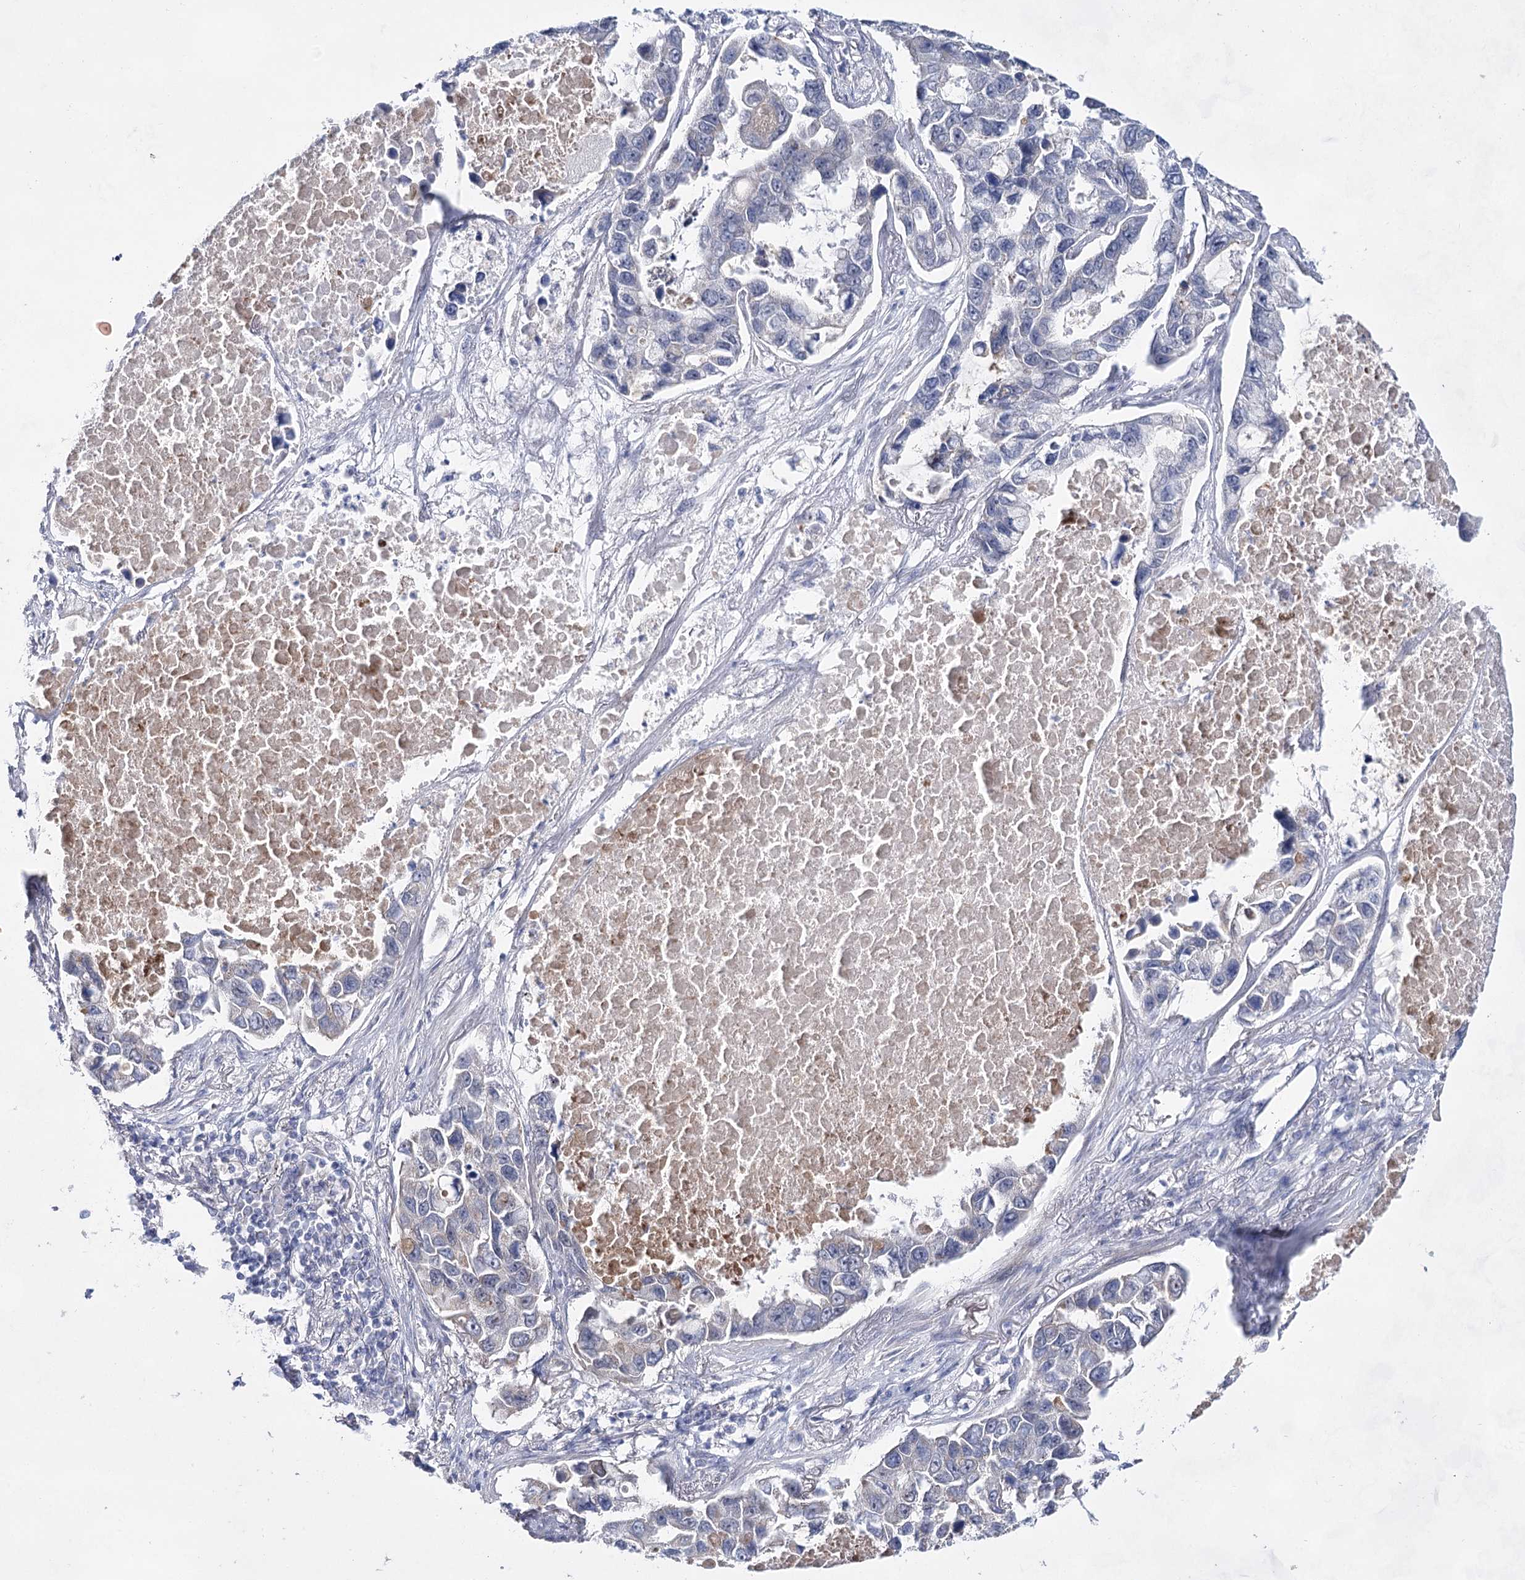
{"staining": {"intensity": "negative", "quantity": "none", "location": "none"}, "tissue": "lung cancer", "cell_type": "Tumor cells", "image_type": "cancer", "snomed": [{"axis": "morphology", "description": "Adenocarcinoma, NOS"}, {"axis": "topography", "description": "Lung"}], "caption": "Immunohistochemical staining of human lung cancer (adenocarcinoma) demonstrates no significant expression in tumor cells. The staining was performed using DAB to visualize the protein expression in brown, while the nuclei were stained in blue with hematoxylin (Magnification: 20x).", "gene": "BPHL", "patient": {"sex": "male", "age": 64}}